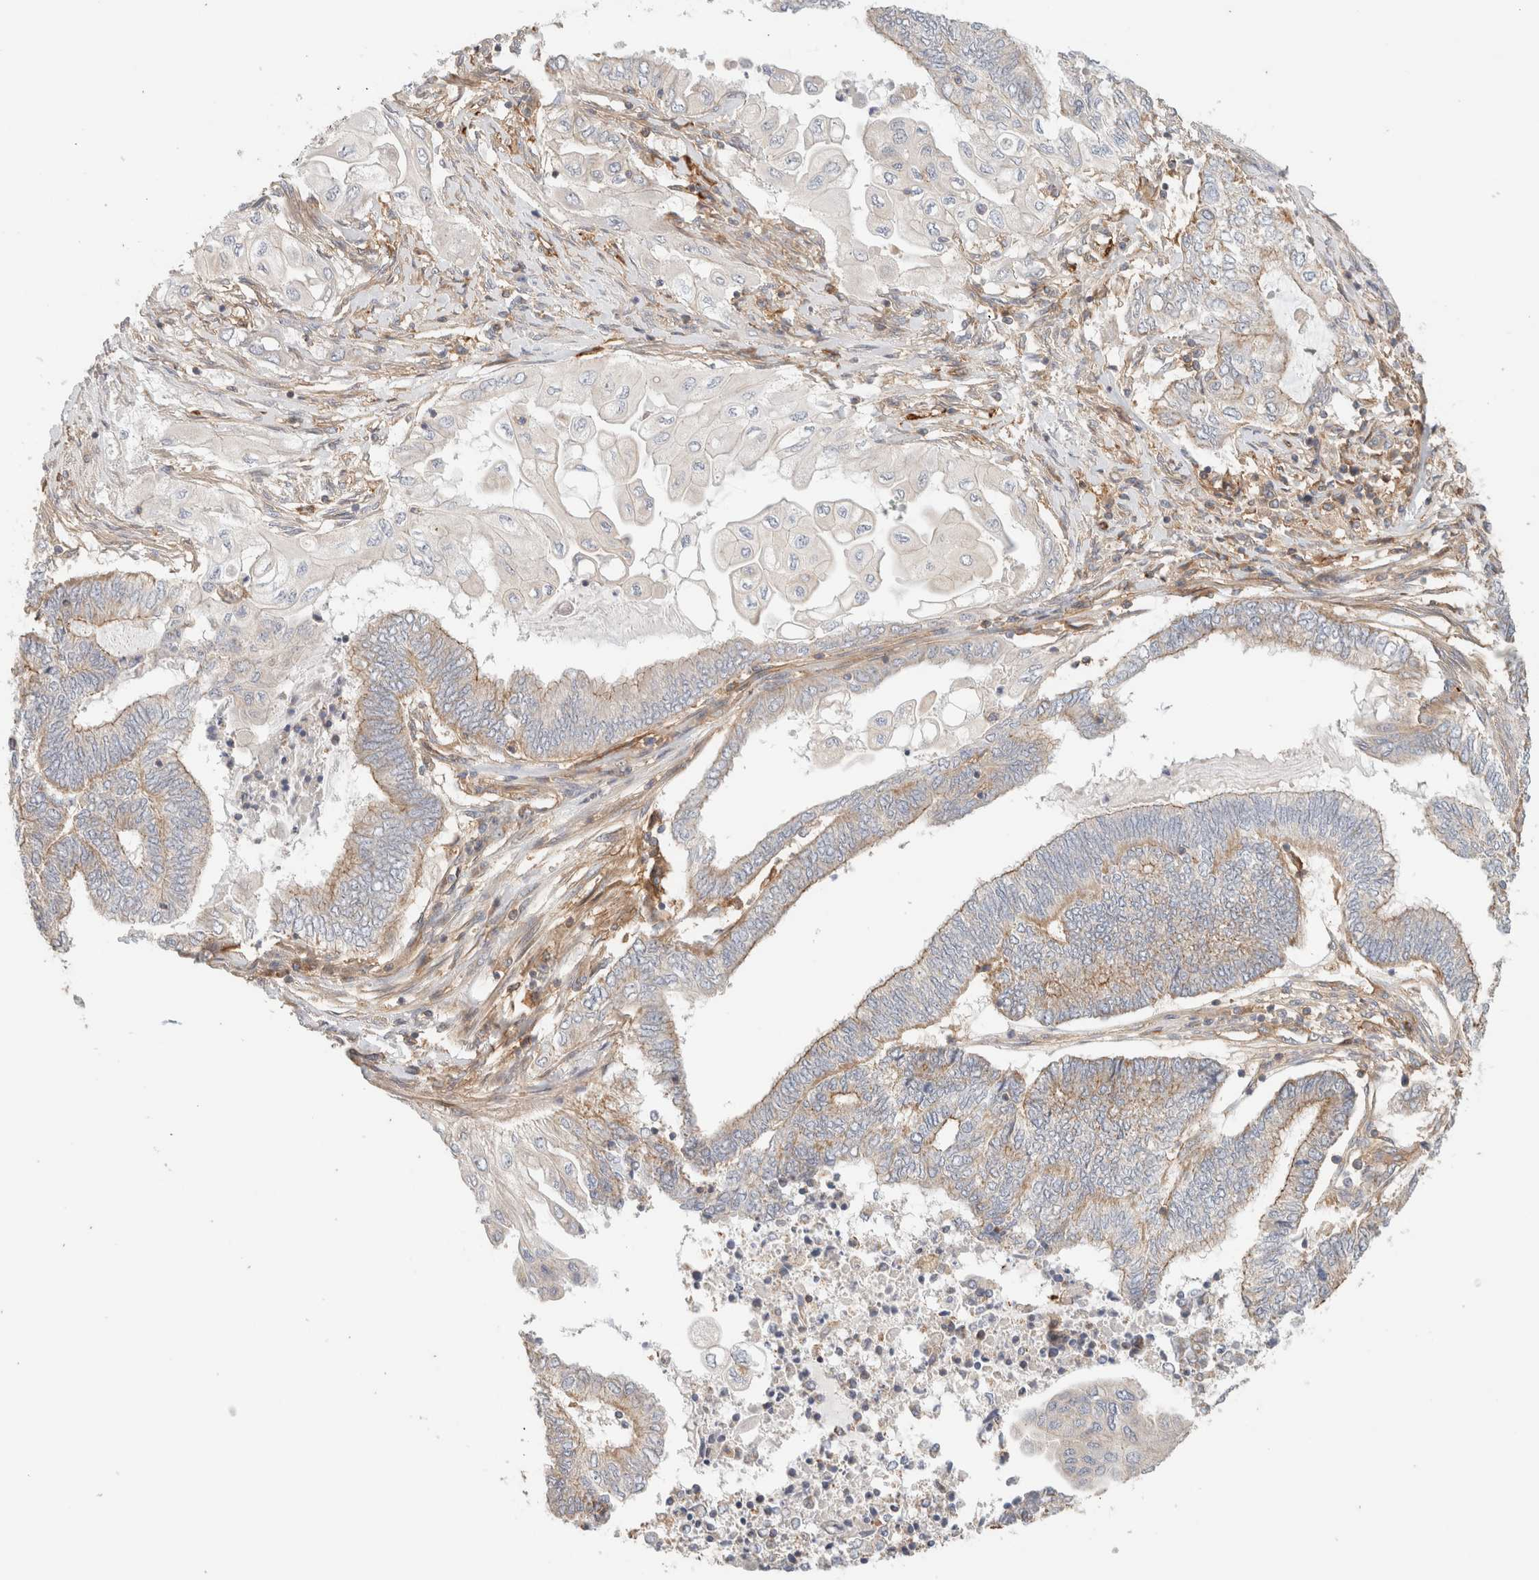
{"staining": {"intensity": "weak", "quantity": "25%-75%", "location": "cytoplasmic/membranous"}, "tissue": "endometrial cancer", "cell_type": "Tumor cells", "image_type": "cancer", "snomed": [{"axis": "morphology", "description": "Adenocarcinoma, NOS"}, {"axis": "topography", "description": "Uterus"}, {"axis": "topography", "description": "Endometrium"}], "caption": "Immunohistochemical staining of endometrial adenocarcinoma exhibits low levels of weak cytoplasmic/membranous expression in approximately 25%-75% of tumor cells.", "gene": "MRM3", "patient": {"sex": "female", "age": 70}}